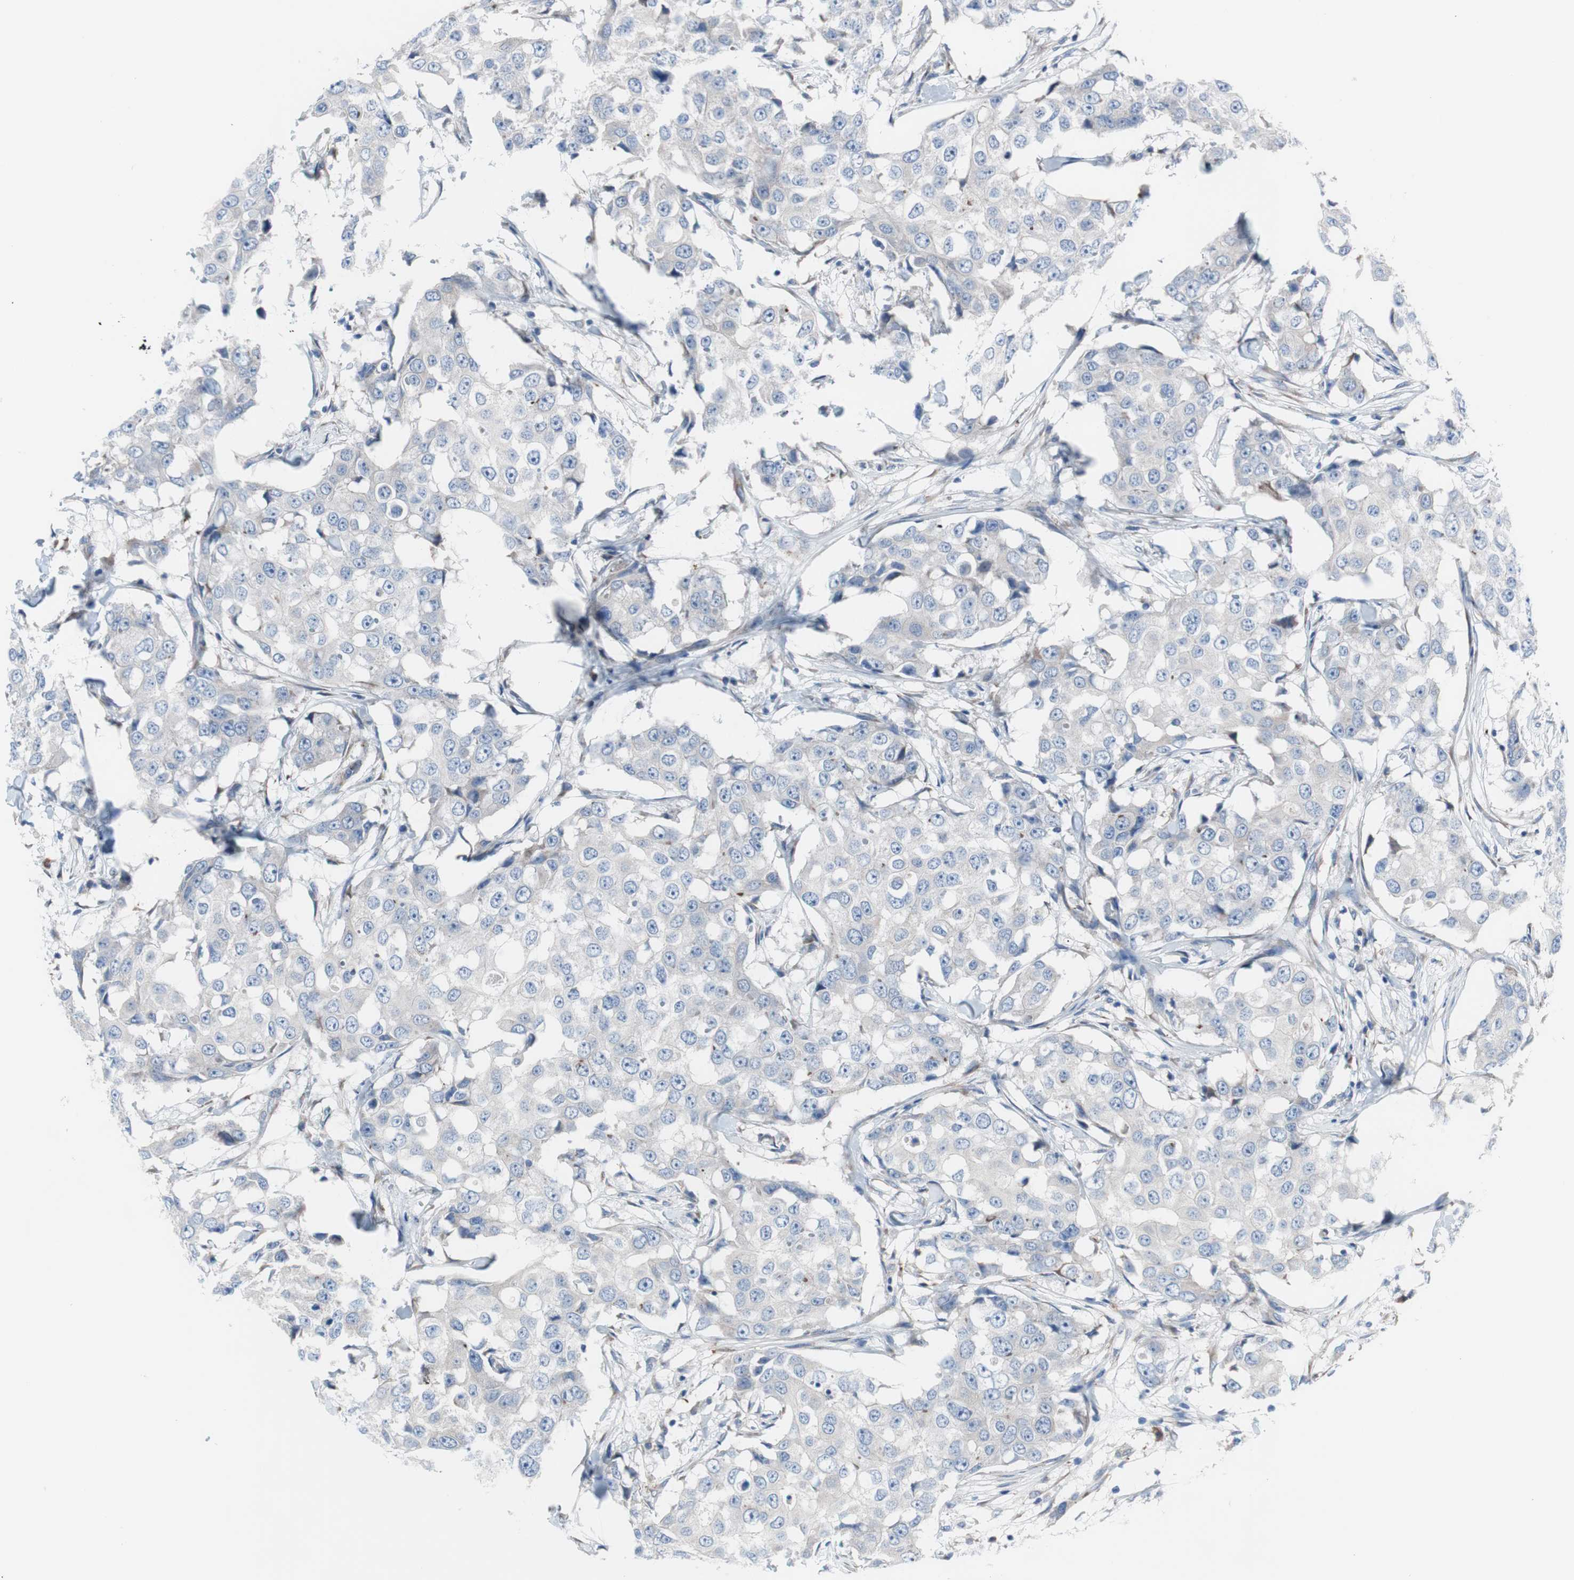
{"staining": {"intensity": "negative", "quantity": "none", "location": "none"}, "tissue": "breast cancer", "cell_type": "Tumor cells", "image_type": "cancer", "snomed": [{"axis": "morphology", "description": "Duct carcinoma"}, {"axis": "topography", "description": "Breast"}], "caption": "IHC image of neoplastic tissue: invasive ductal carcinoma (breast) stained with DAB reveals no significant protein positivity in tumor cells.", "gene": "KANSL1", "patient": {"sex": "female", "age": 27}}